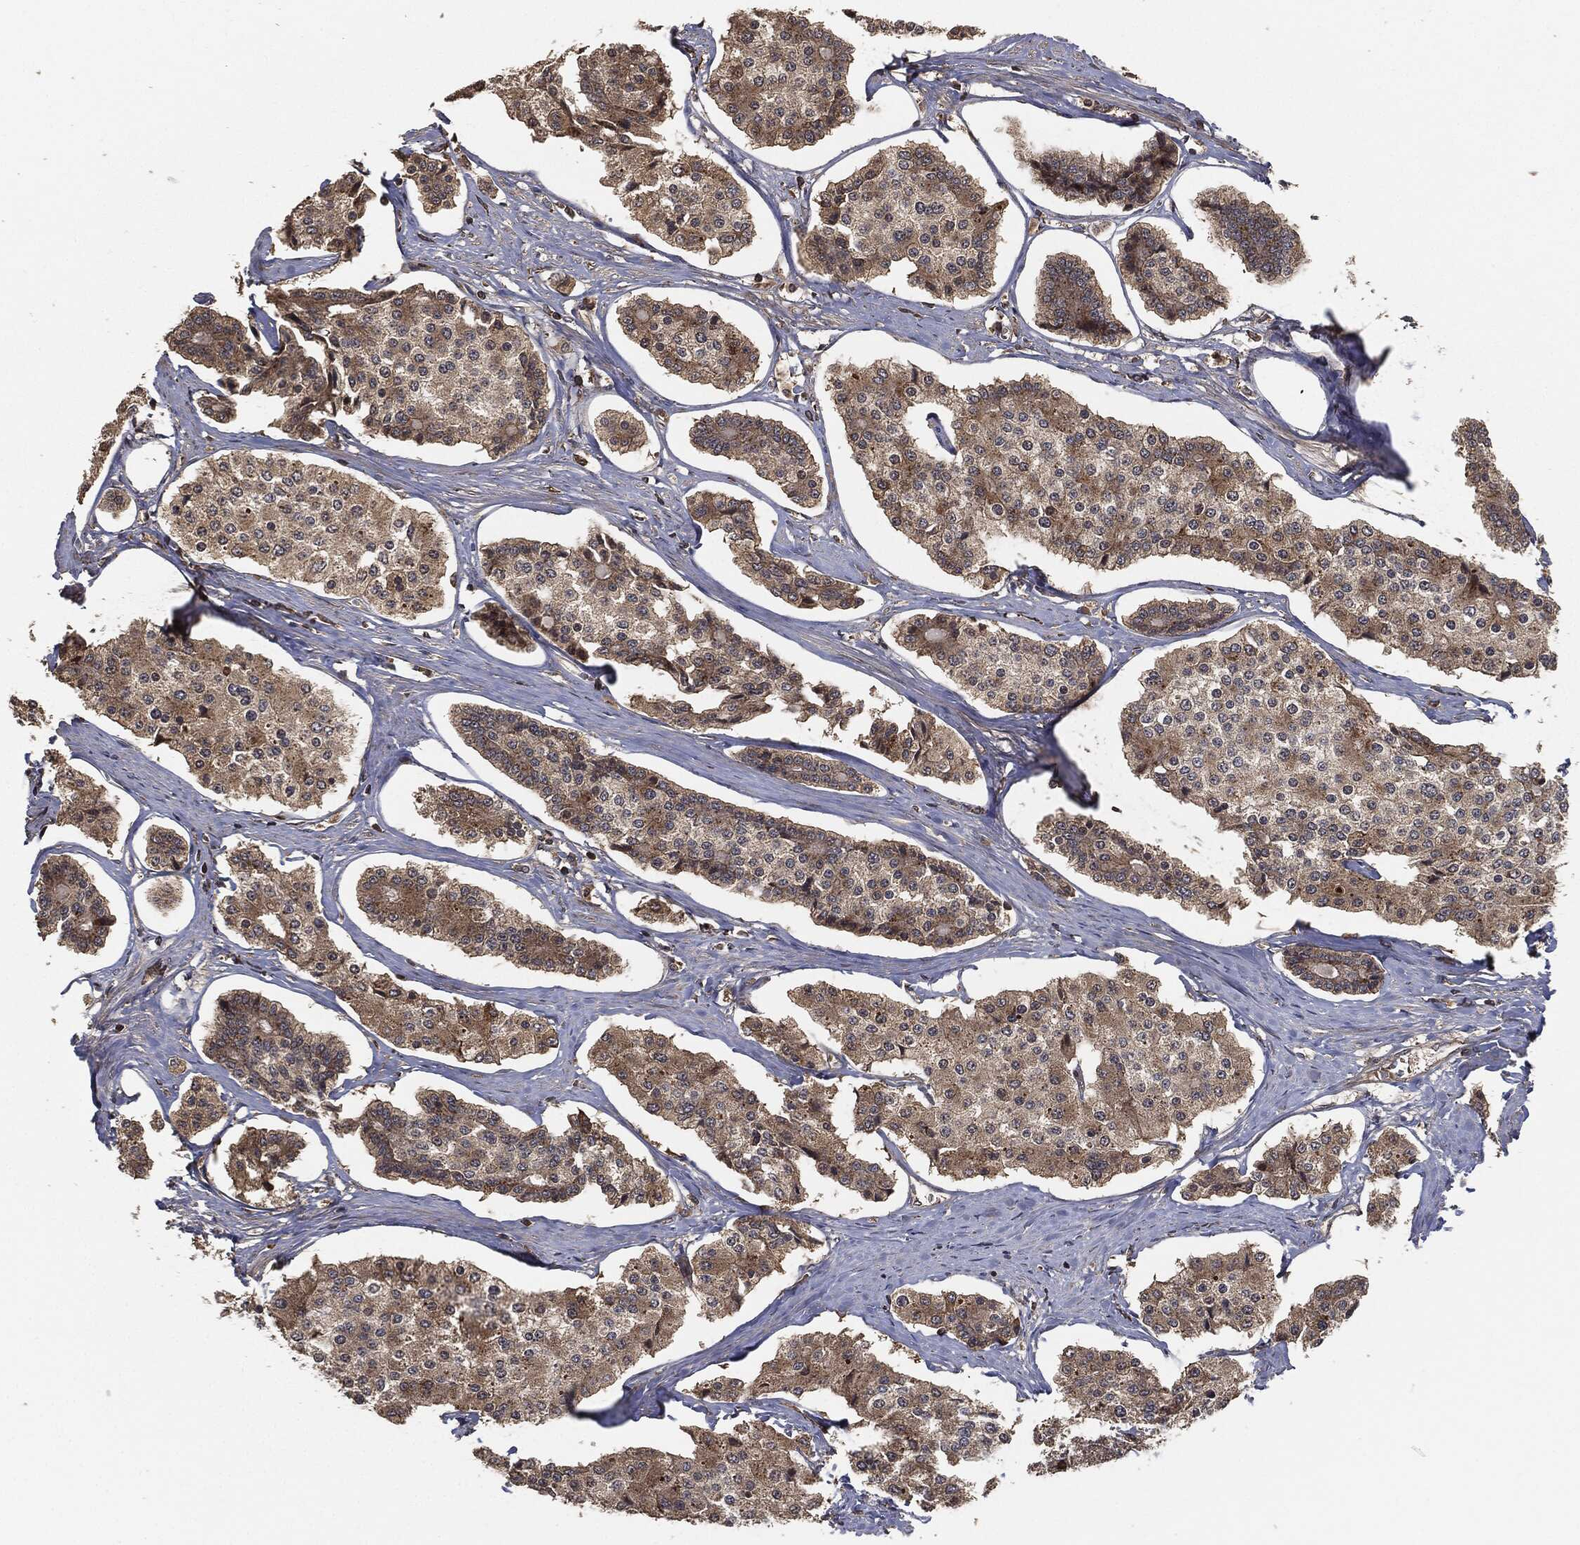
{"staining": {"intensity": "moderate", "quantity": ">75%", "location": "cytoplasmic/membranous"}, "tissue": "carcinoid", "cell_type": "Tumor cells", "image_type": "cancer", "snomed": [{"axis": "morphology", "description": "Carcinoid, malignant, NOS"}, {"axis": "topography", "description": "Small intestine"}], "caption": "Human carcinoid stained for a protein (brown) demonstrates moderate cytoplasmic/membranous positive staining in about >75% of tumor cells.", "gene": "ERBIN", "patient": {"sex": "female", "age": 65}}